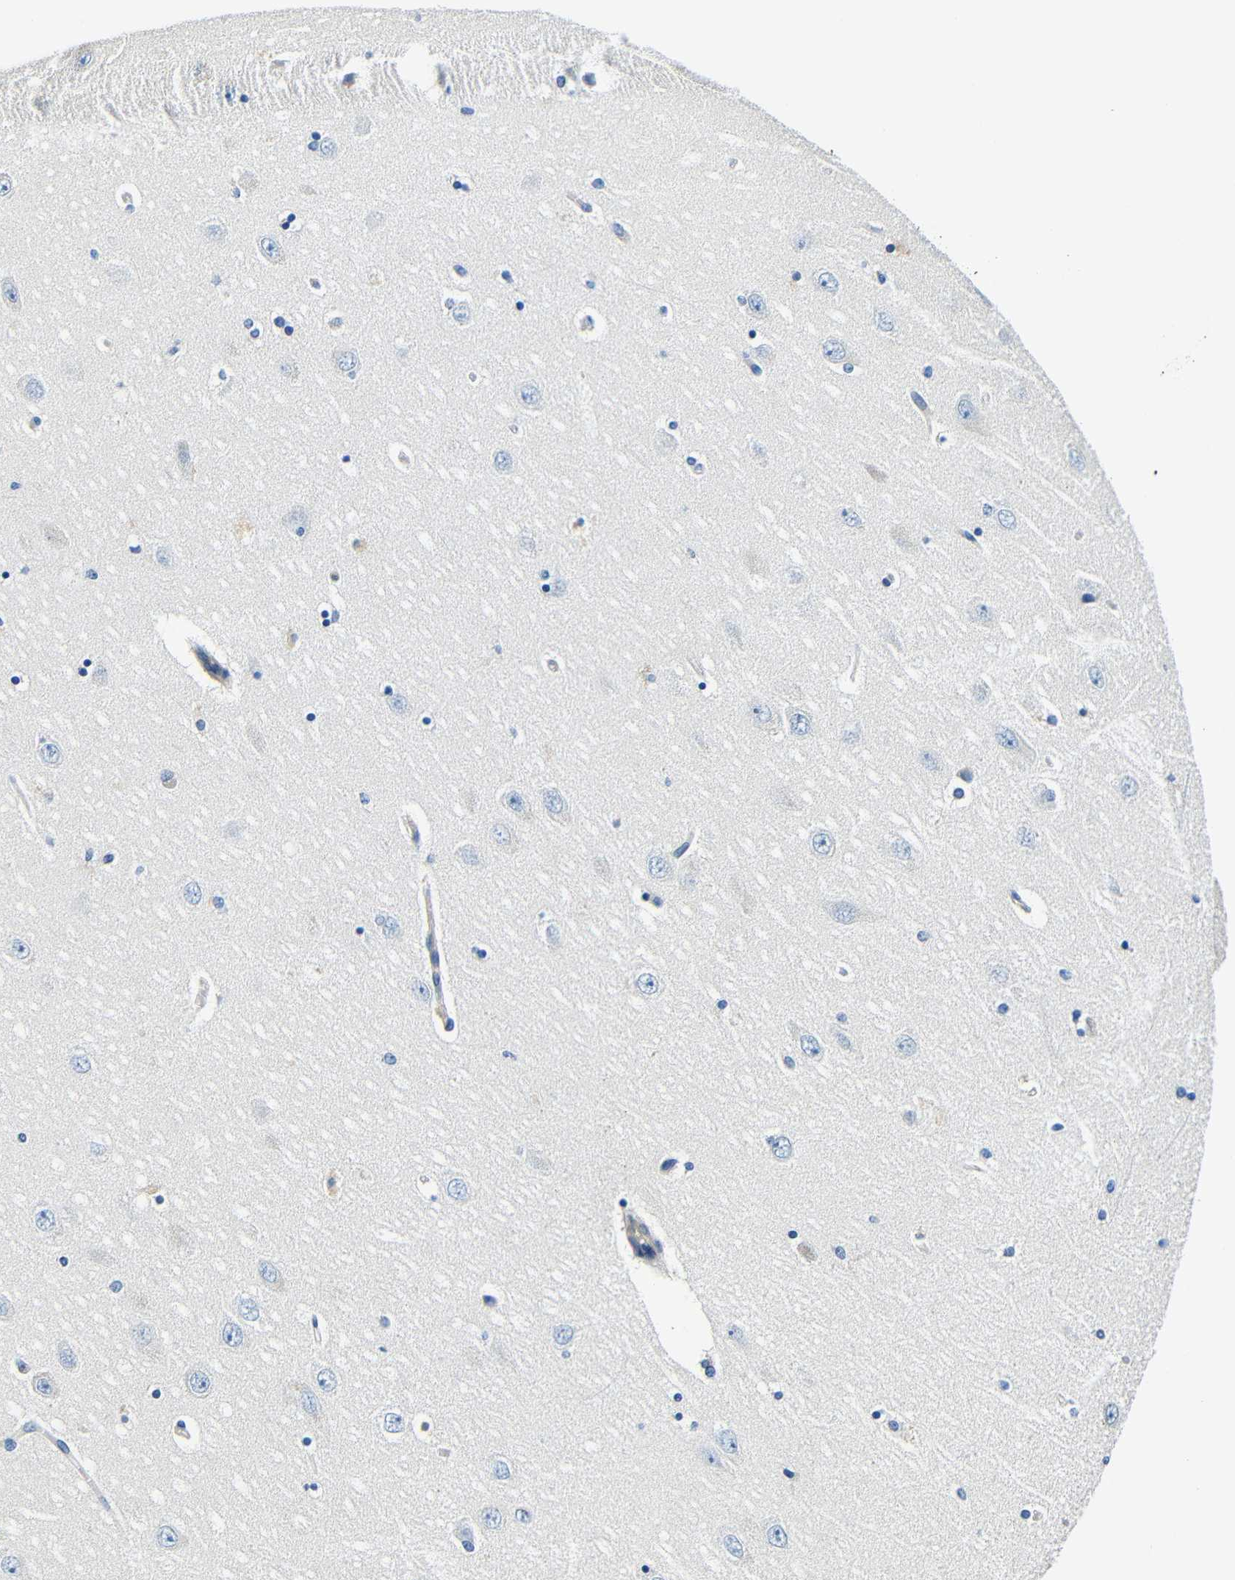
{"staining": {"intensity": "negative", "quantity": "none", "location": "none"}, "tissue": "hippocampus", "cell_type": "Glial cells", "image_type": "normal", "snomed": [{"axis": "morphology", "description": "Normal tissue, NOS"}, {"axis": "topography", "description": "Hippocampus"}], "caption": "Immunohistochemical staining of benign hippocampus displays no significant expression in glial cells. Brightfield microscopy of IHC stained with DAB (3,3'-diaminobenzidine) (brown) and hematoxylin (blue), captured at high magnification.", "gene": "FMO5", "patient": {"sex": "female", "age": 54}}